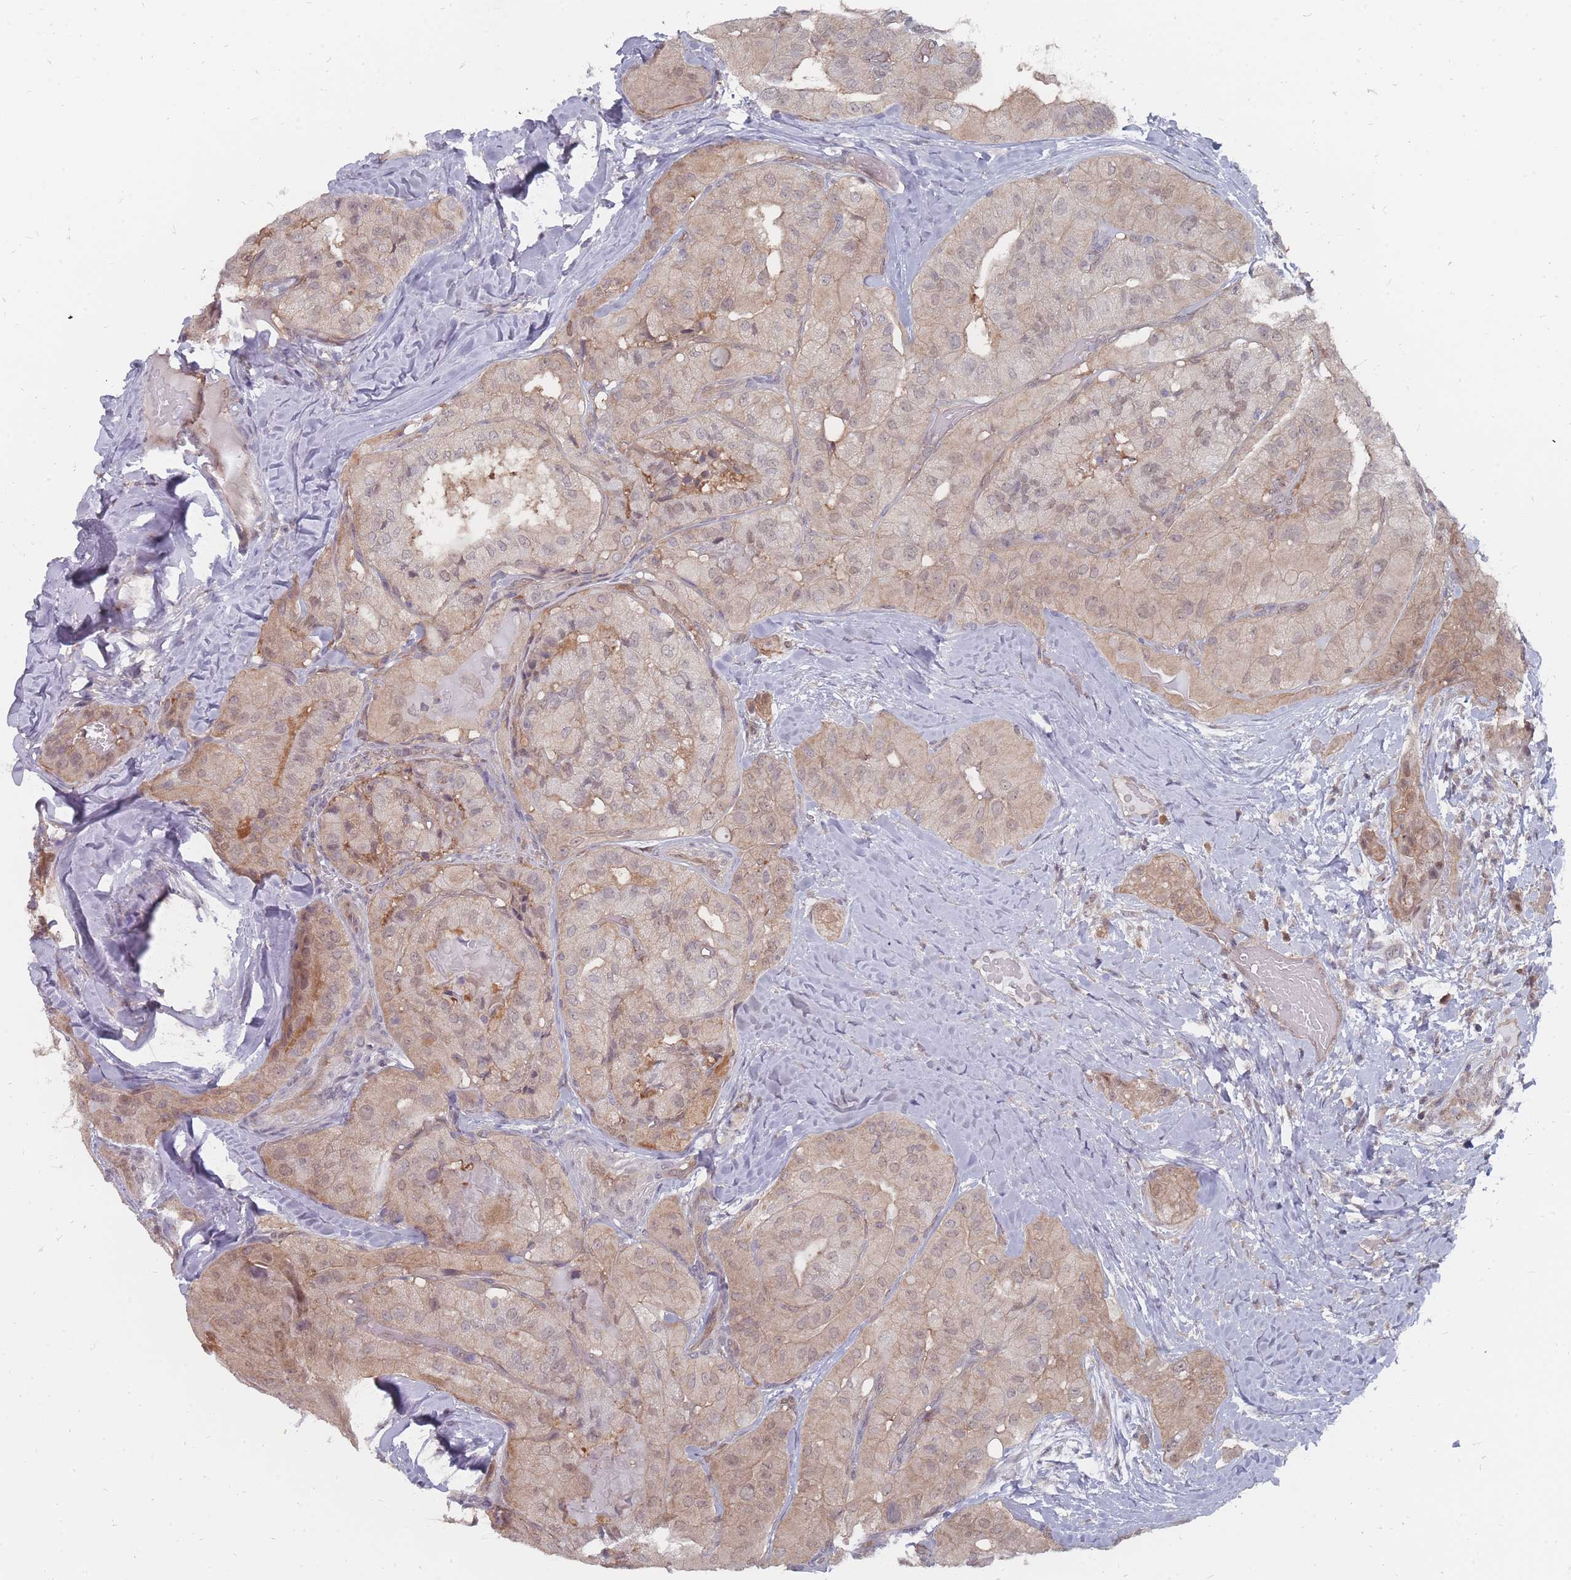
{"staining": {"intensity": "moderate", "quantity": "<25%", "location": "cytoplasmic/membranous,nuclear"}, "tissue": "thyroid cancer", "cell_type": "Tumor cells", "image_type": "cancer", "snomed": [{"axis": "morphology", "description": "Normal tissue, NOS"}, {"axis": "morphology", "description": "Papillary adenocarcinoma, NOS"}, {"axis": "topography", "description": "Thyroid gland"}], "caption": "Protein expression analysis of papillary adenocarcinoma (thyroid) shows moderate cytoplasmic/membranous and nuclear expression in about <25% of tumor cells.", "gene": "NKD1", "patient": {"sex": "female", "age": 59}}